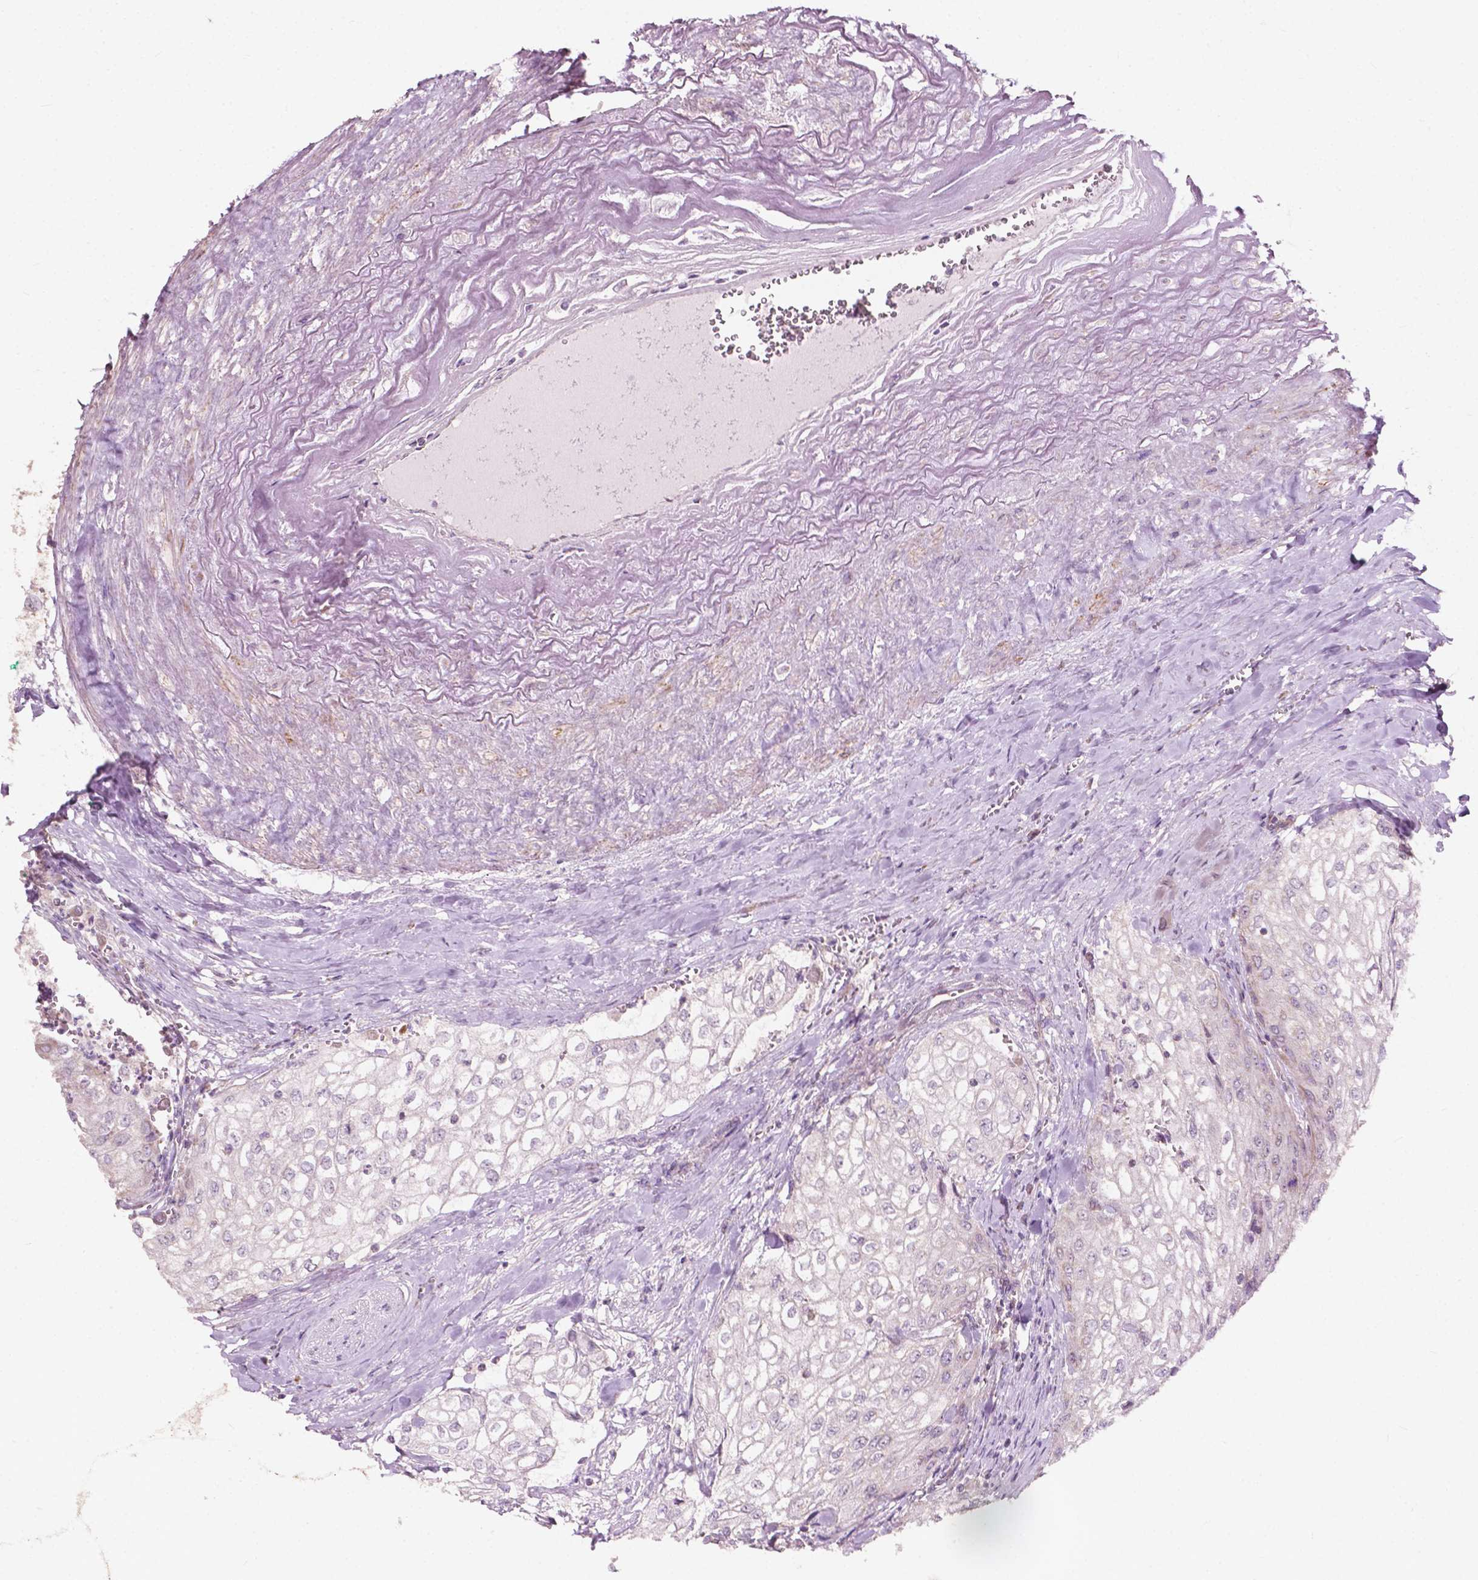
{"staining": {"intensity": "negative", "quantity": "none", "location": "none"}, "tissue": "urothelial cancer", "cell_type": "Tumor cells", "image_type": "cancer", "snomed": [{"axis": "morphology", "description": "Urothelial carcinoma, High grade"}, {"axis": "topography", "description": "Urinary bladder"}], "caption": "High power microscopy photomicrograph of an immunohistochemistry image of urothelial cancer, revealing no significant expression in tumor cells.", "gene": "NDUFA10", "patient": {"sex": "male", "age": 62}}